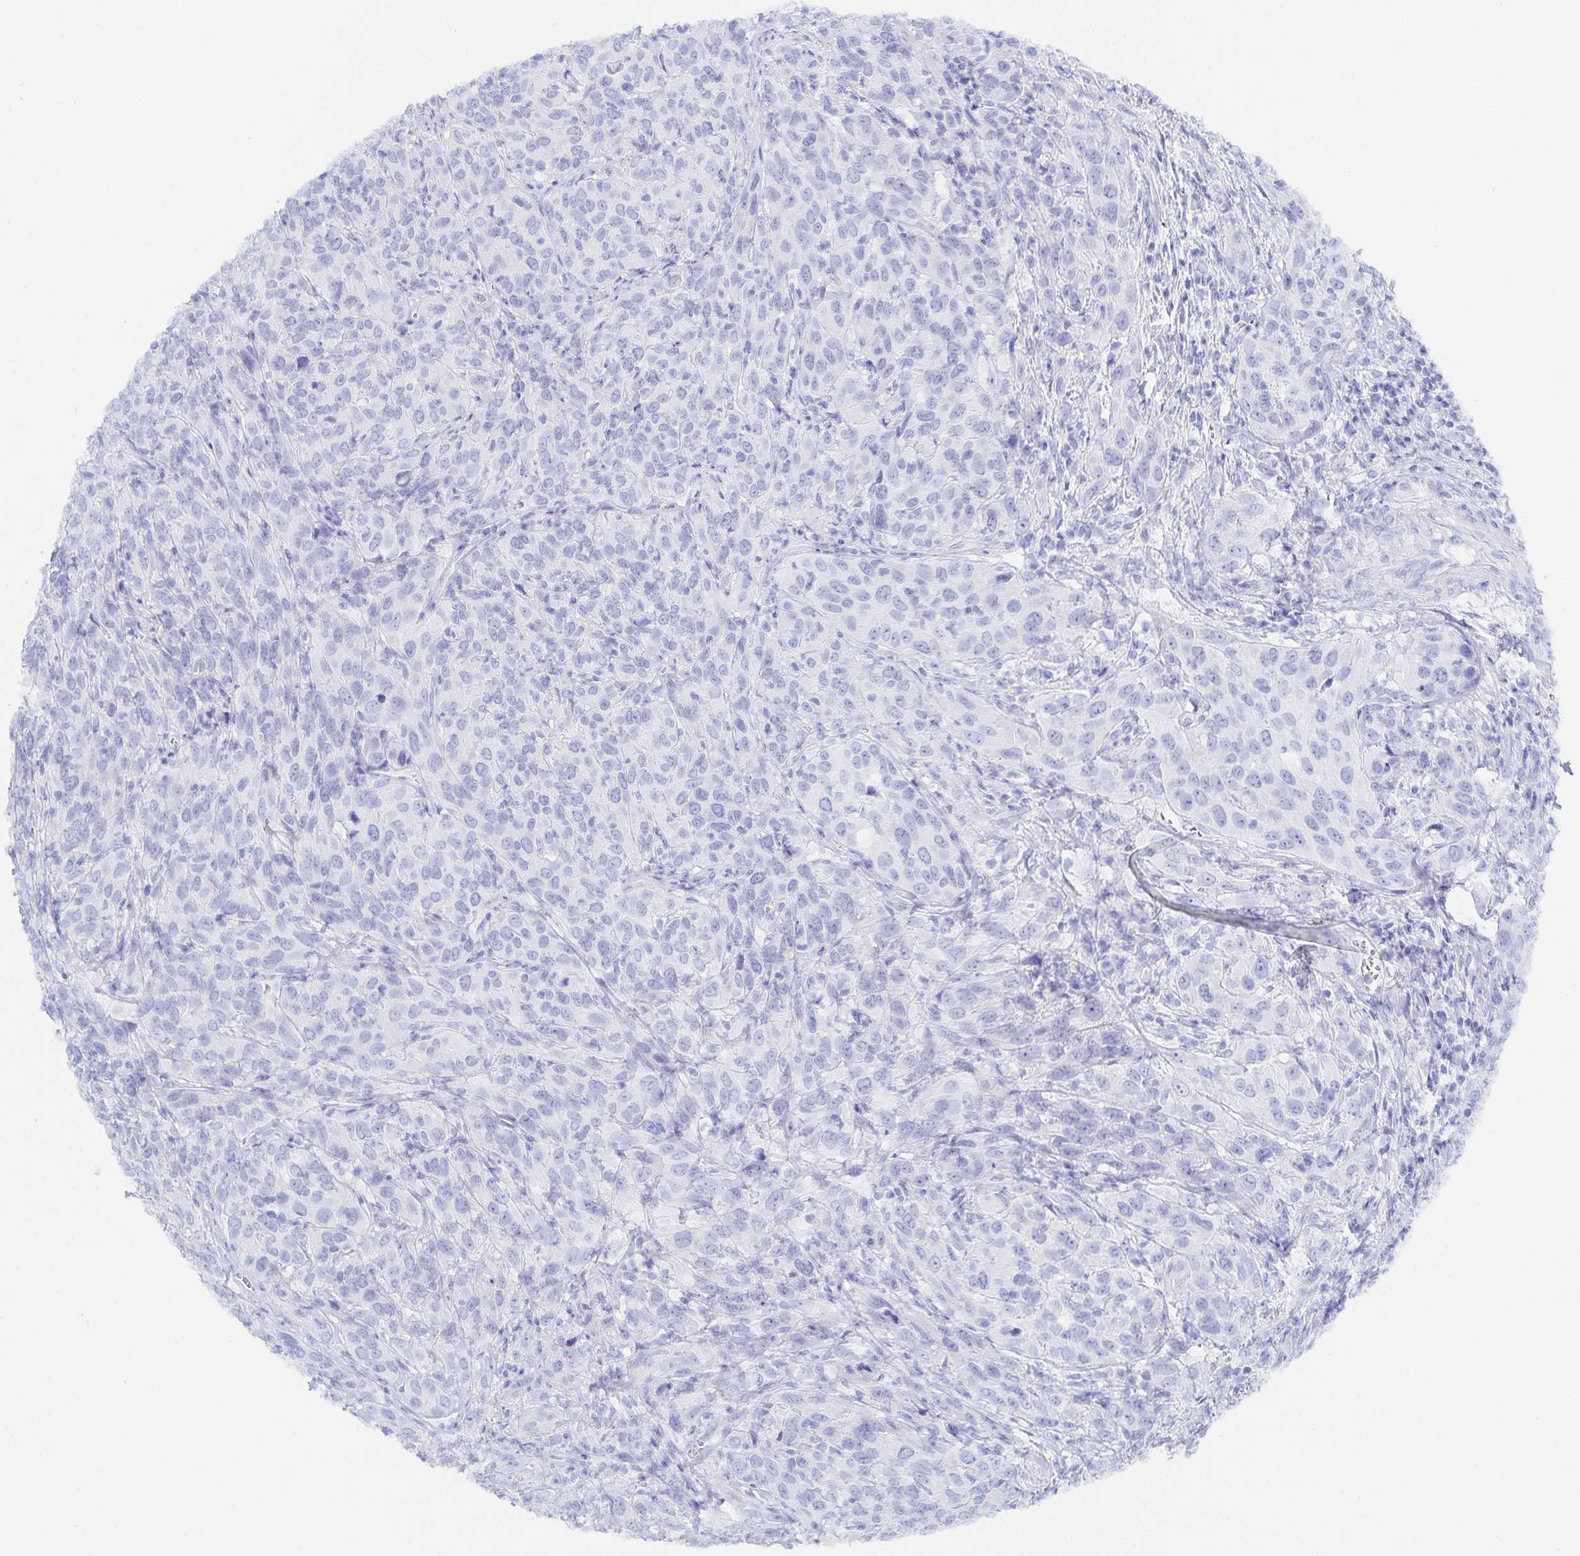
{"staining": {"intensity": "negative", "quantity": "none", "location": "none"}, "tissue": "cervical cancer", "cell_type": "Tumor cells", "image_type": "cancer", "snomed": [{"axis": "morphology", "description": "Squamous cell carcinoma, NOS"}, {"axis": "topography", "description": "Cervix"}], "caption": "DAB immunohistochemical staining of human cervical cancer displays no significant staining in tumor cells.", "gene": "SNTN", "patient": {"sex": "female", "age": 51}}